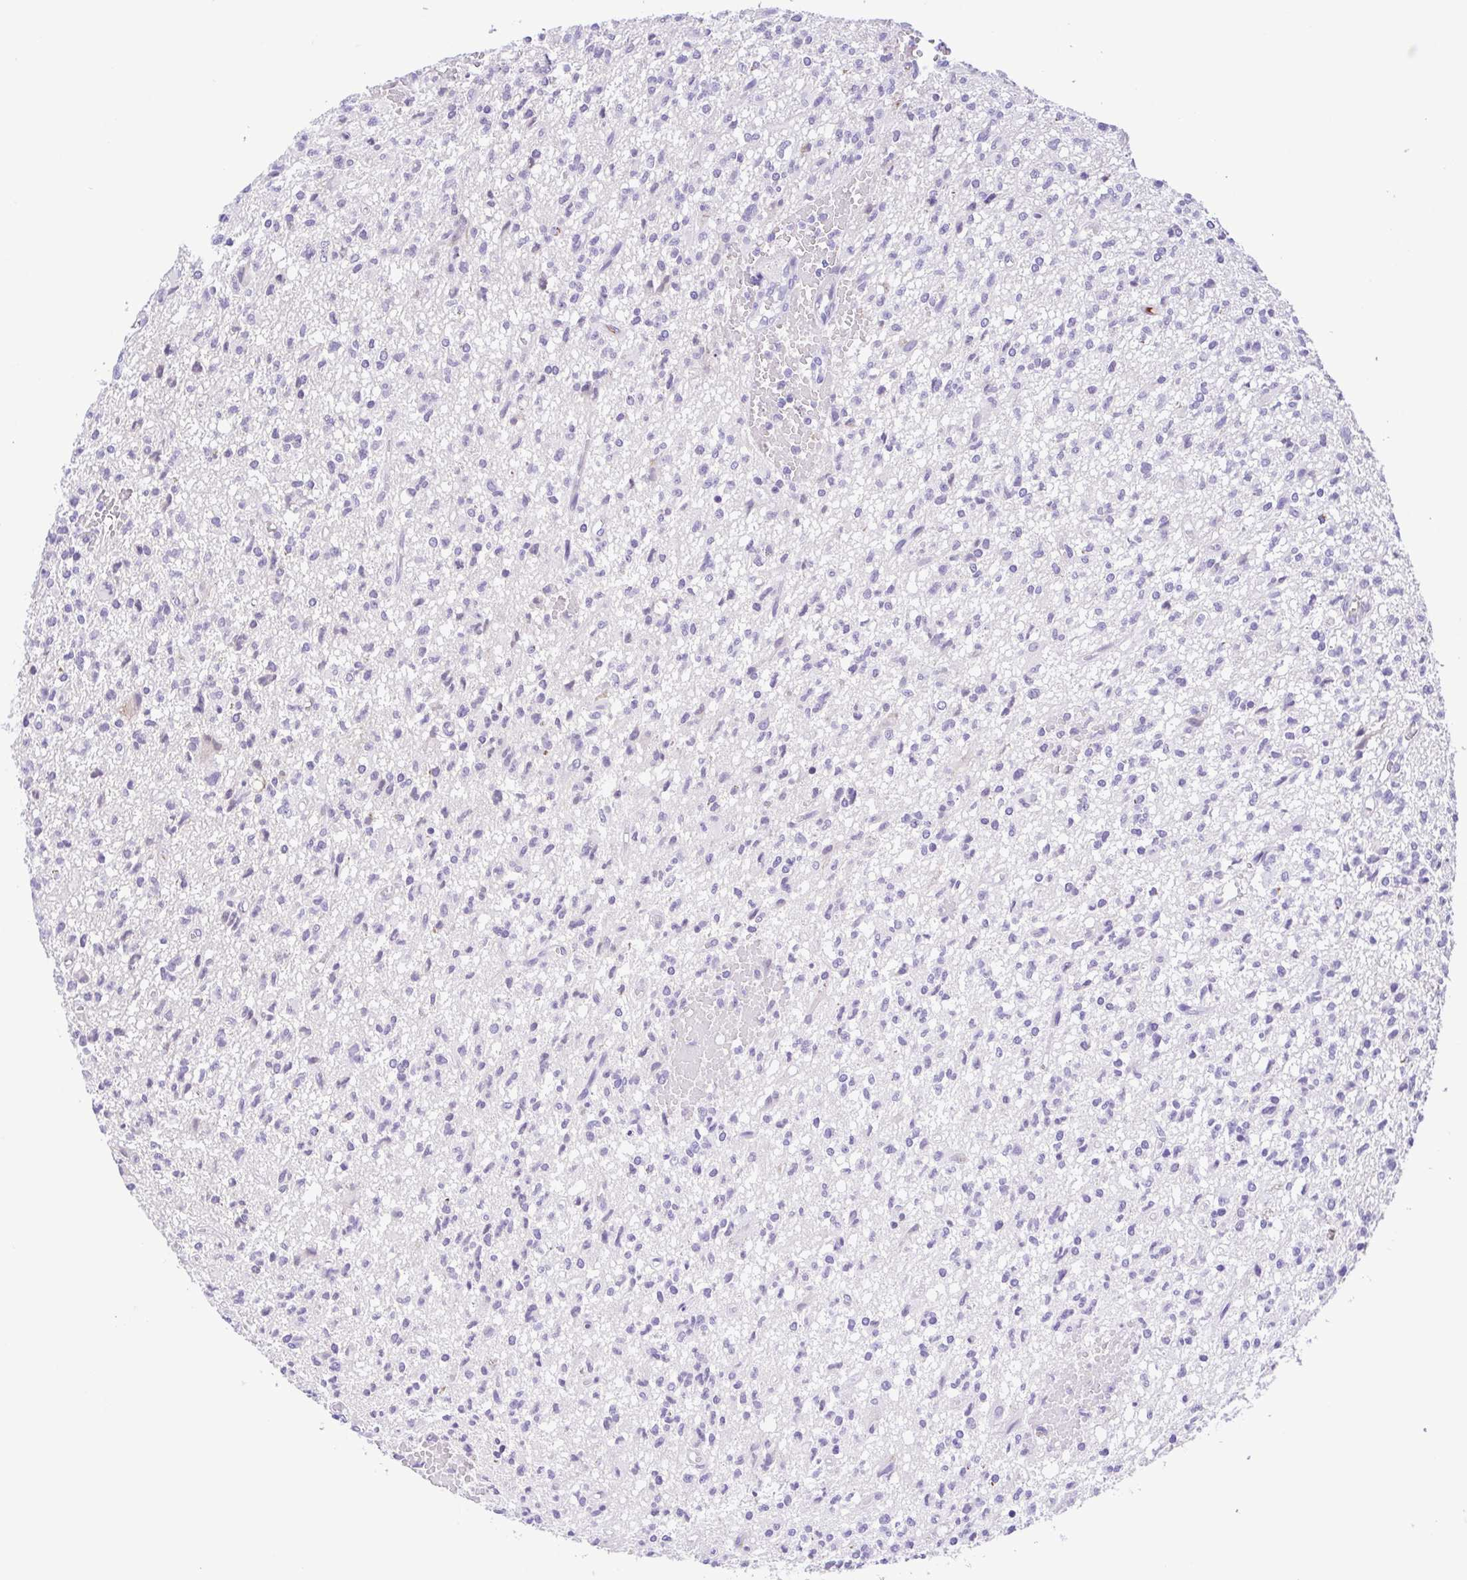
{"staining": {"intensity": "negative", "quantity": "none", "location": "none"}, "tissue": "glioma", "cell_type": "Tumor cells", "image_type": "cancer", "snomed": [{"axis": "morphology", "description": "Glioma, malignant, Low grade"}, {"axis": "topography", "description": "Brain"}], "caption": "Immunohistochemical staining of malignant low-grade glioma demonstrates no significant staining in tumor cells. (DAB (3,3'-diaminobenzidine) immunohistochemistry (IHC) visualized using brightfield microscopy, high magnification).", "gene": "IGFL1", "patient": {"sex": "male", "age": 64}}